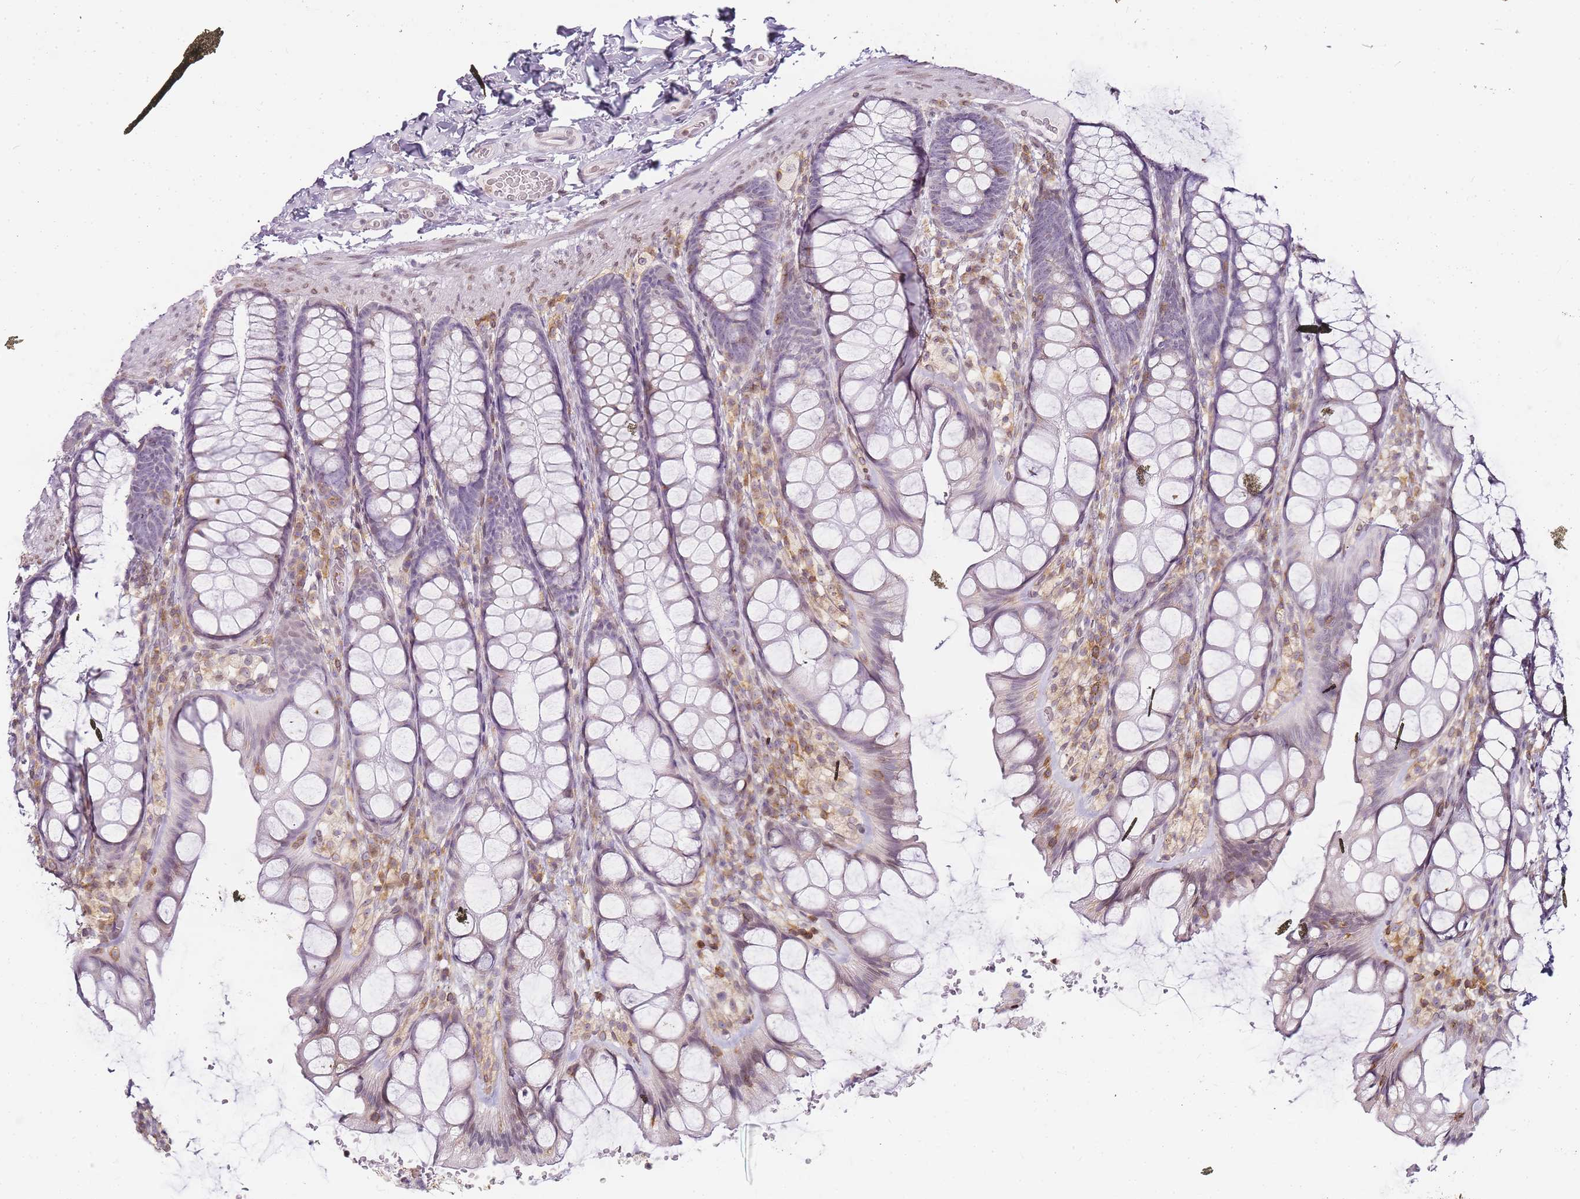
{"staining": {"intensity": "negative", "quantity": "none", "location": "none"}, "tissue": "colon", "cell_type": "Endothelial cells", "image_type": "normal", "snomed": [{"axis": "morphology", "description": "Normal tissue, NOS"}, {"axis": "topography", "description": "Colon"}], "caption": "IHC of benign colon demonstrates no expression in endothelial cells. (DAB IHC visualized using brightfield microscopy, high magnification).", "gene": "JAKMIP1", "patient": {"sex": "male", "age": 47}}